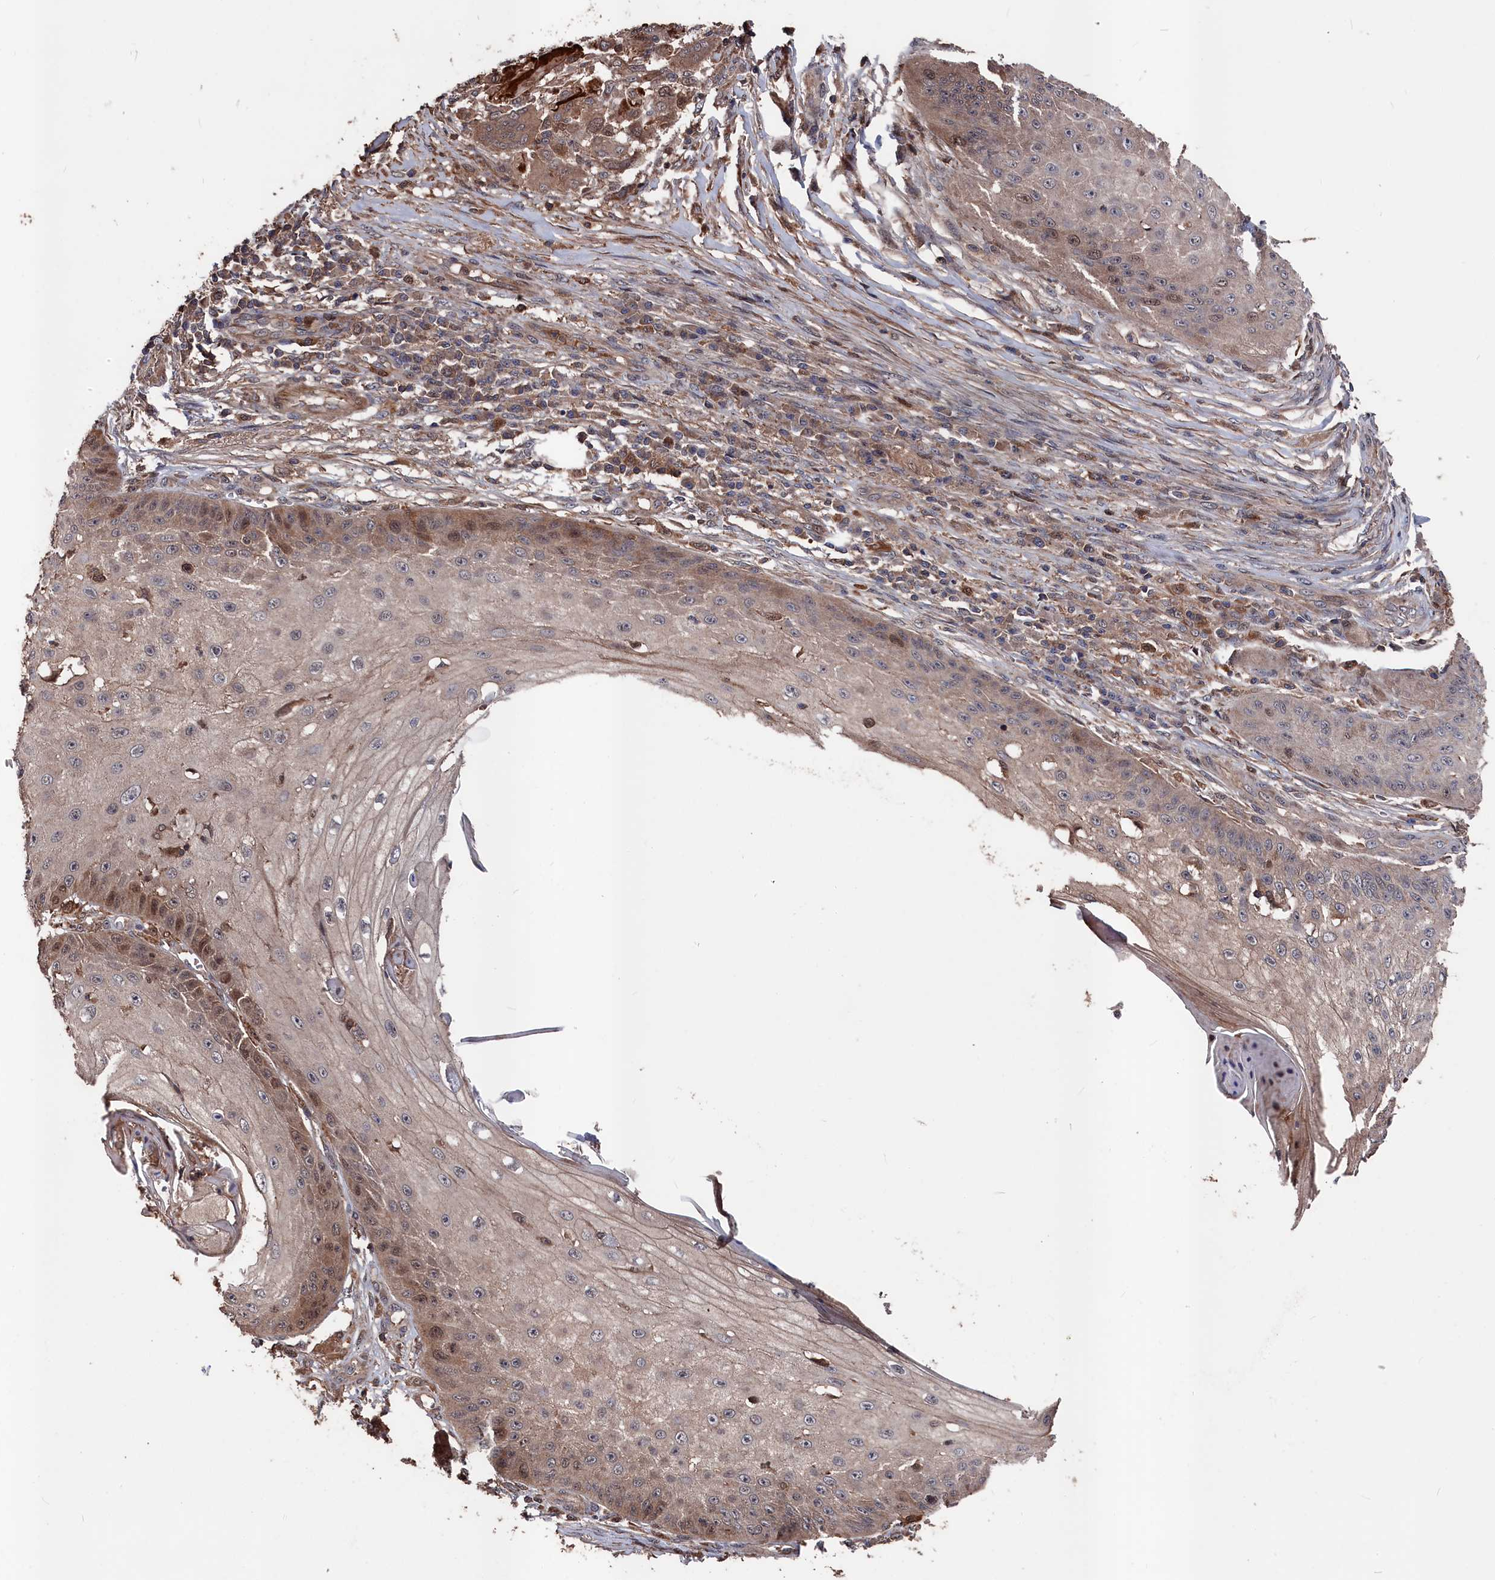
{"staining": {"intensity": "moderate", "quantity": "25%-75%", "location": "cytoplasmic/membranous,nuclear"}, "tissue": "skin cancer", "cell_type": "Tumor cells", "image_type": "cancer", "snomed": [{"axis": "morphology", "description": "Squamous cell carcinoma, NOS"}, {"axis": "topography", "description": "Skin"}], "caption": "The immunohistochemical stain shows moderate cytoplasmic/membranous and nuclear expression in tumor cells of skin squamous cell carcinoma tissue.", "gene": "RMI2", "patient": {"sex": "male", "age": 70}}